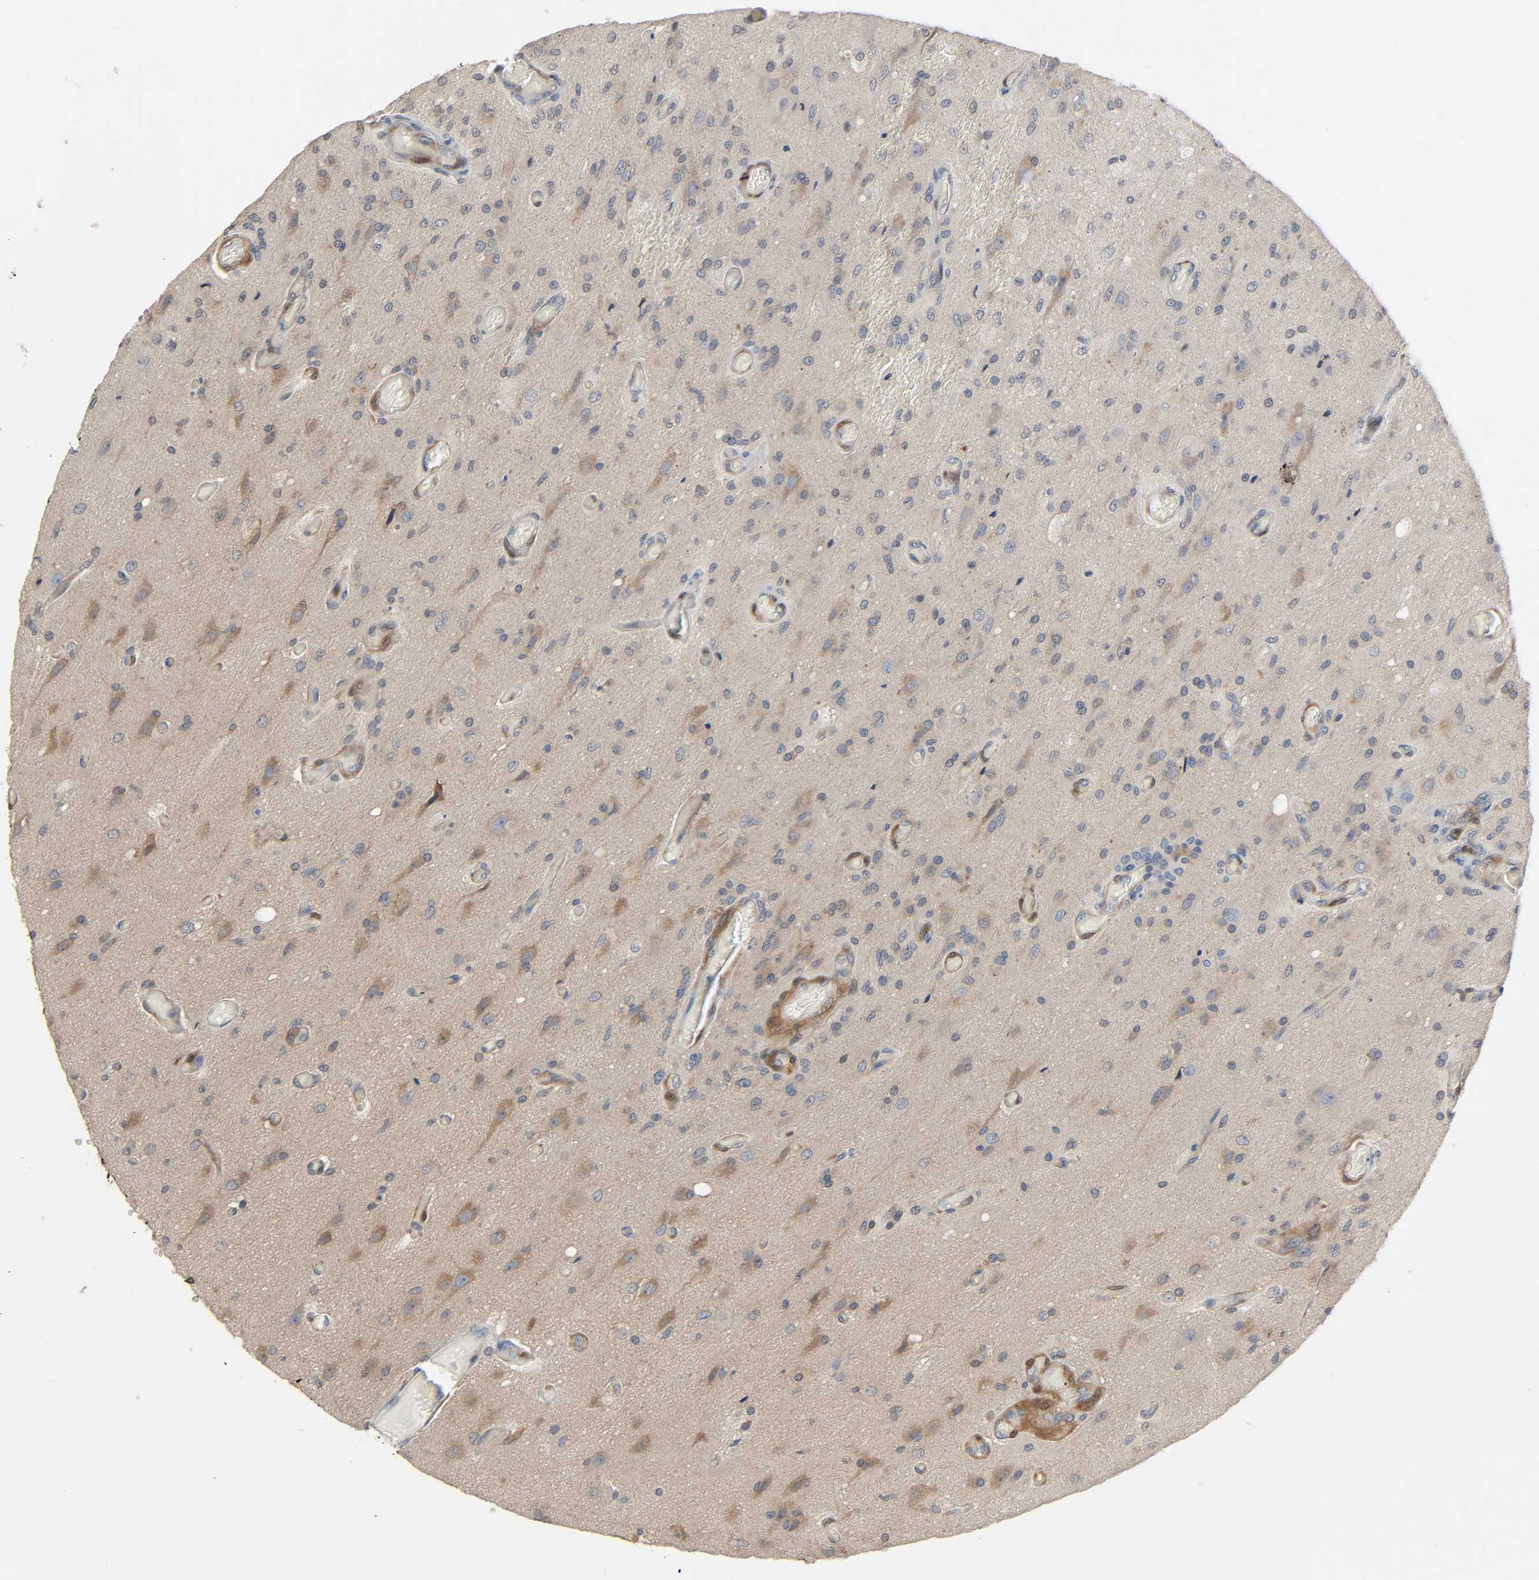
{"staining": {"intensity": "weak", "quantity": "25%-75%", "location": "cytoplasmic/membranous"}, "tissue": "glioma", "cell_type": "Tumor cells", "image_type": "cancer", "snomed": [{"axis": "morphology", "description": "Normal tissue, NOS"}, {"axis": "morphology", "description": "Glioma, malignant, High grade"}, {"axis": "topography", "description": "Cerebral cortex"}], "caption": "Immunohistochemical staining of human glioma shows low levels of weak cytoplasmic/membranous protein staining in approximately 25%-75% of tumor cells.", "gene": "PTK2", "patient": {"sex": "male", "age": 77}}